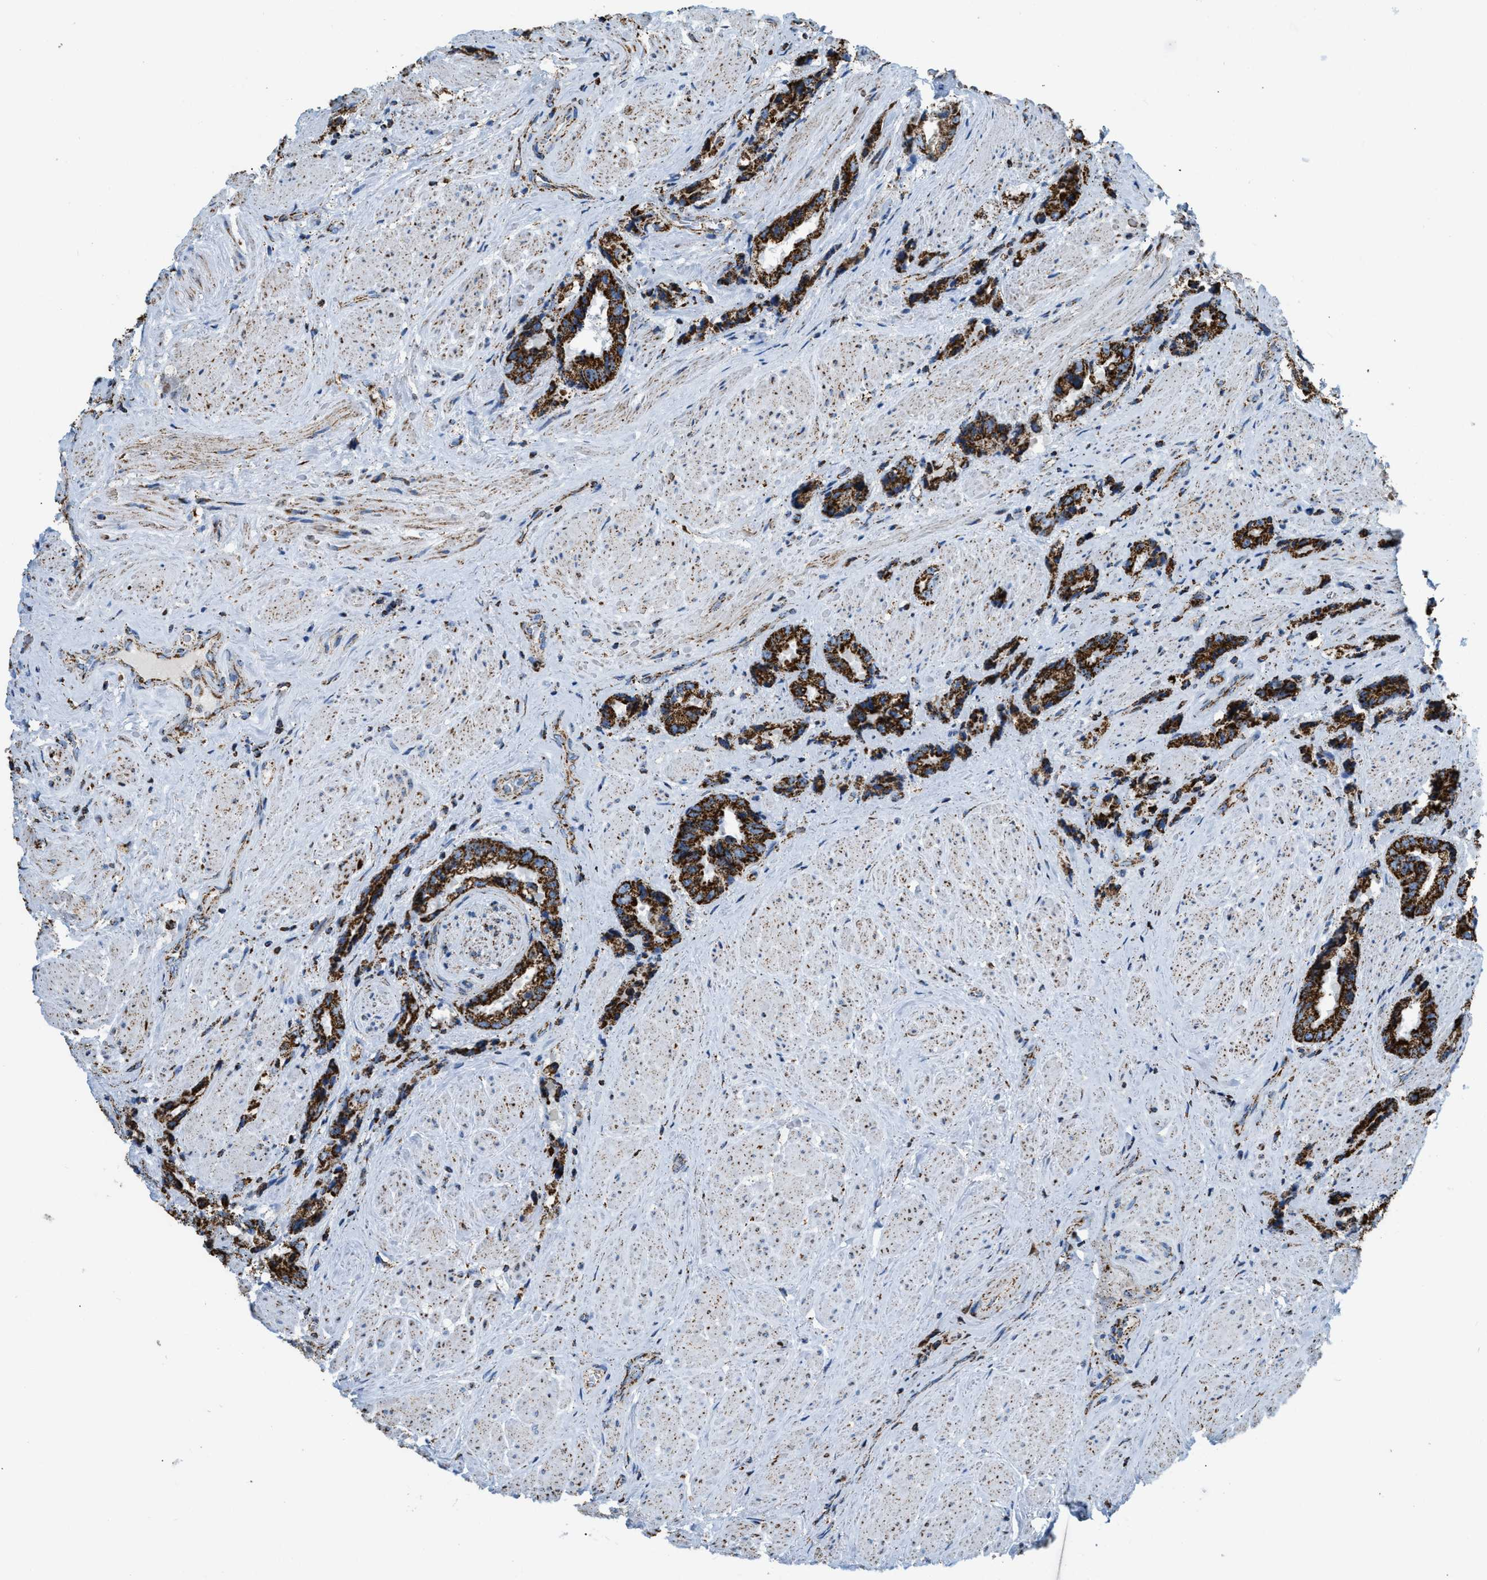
{"staining": {"intensity": "strong", "quantity": ">75%", "location": "cytoplasmic/membranous"}, "tissue": "prostate cancer", "cell_type": "Tumor cells", "image_type": "cancer", "snomed": [{"axis": "morphology", "description": "Adenocarcinoma, High grade"}, {"axis": "topography", "description": "Prostate"}], "caption": "Tumor cells demonstrate high levels of strong cytoplasmic/membranous expression in approximately >75% of cells in human adenocarcinoma (high-grade) (prostate).", "gene": "ETFB", "patient": {"sex": "male", "age": 61}}